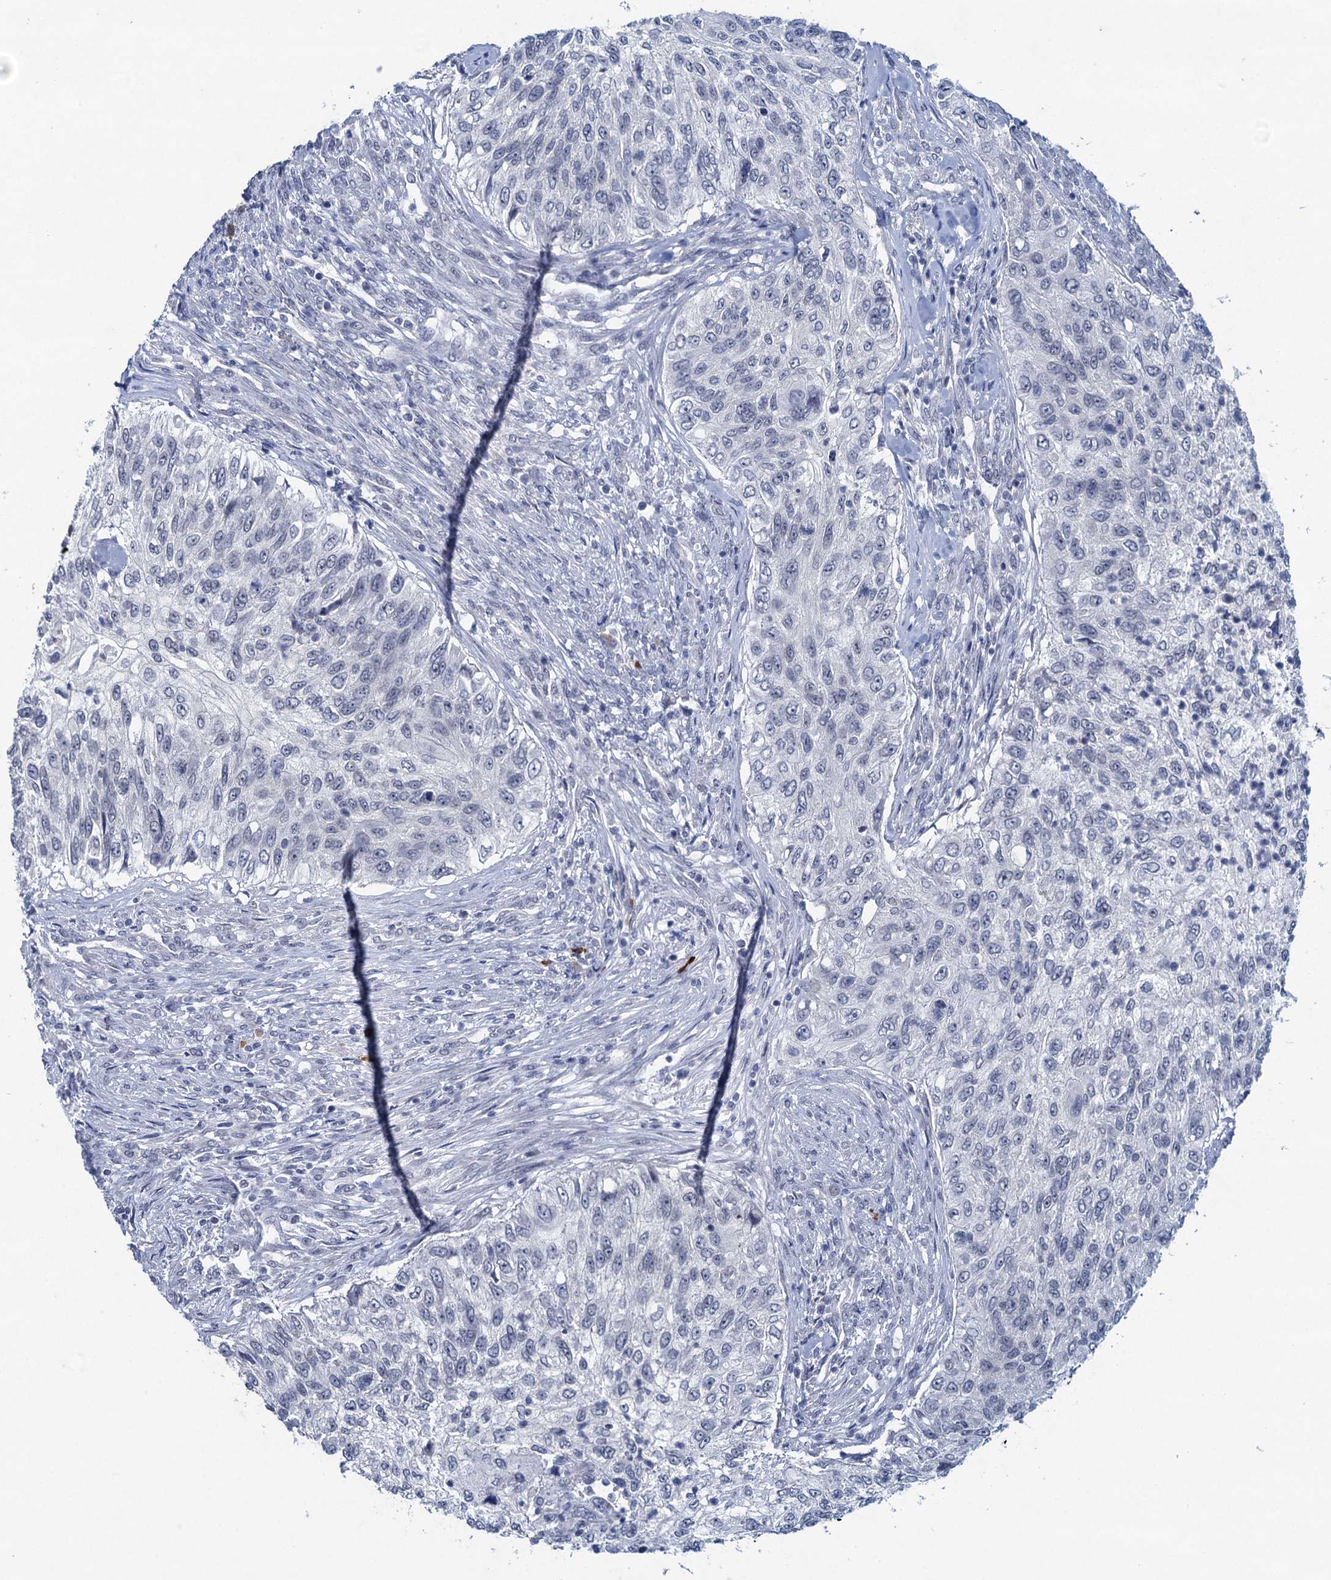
{"staining": {"intensity": "negative", "quantity": "none", "location": "none"}, "tissue": "urothelial cancer", "cell_type": "Tumor cells", "image_type": "cancer", "snomed": [{"axis": "morphology", "description": "Urothelial carcinoma, High grade"}, {"axis": "topography", "description": "Urinary bladder"}], "caption": "Urothelial carcinoma (high-grade) stained for a protein using immunohistochemistry (IHC) displays no staining tumor cells.", "gene": "HAPSTR1", "patient": {"sex": "female", "age": 60}}